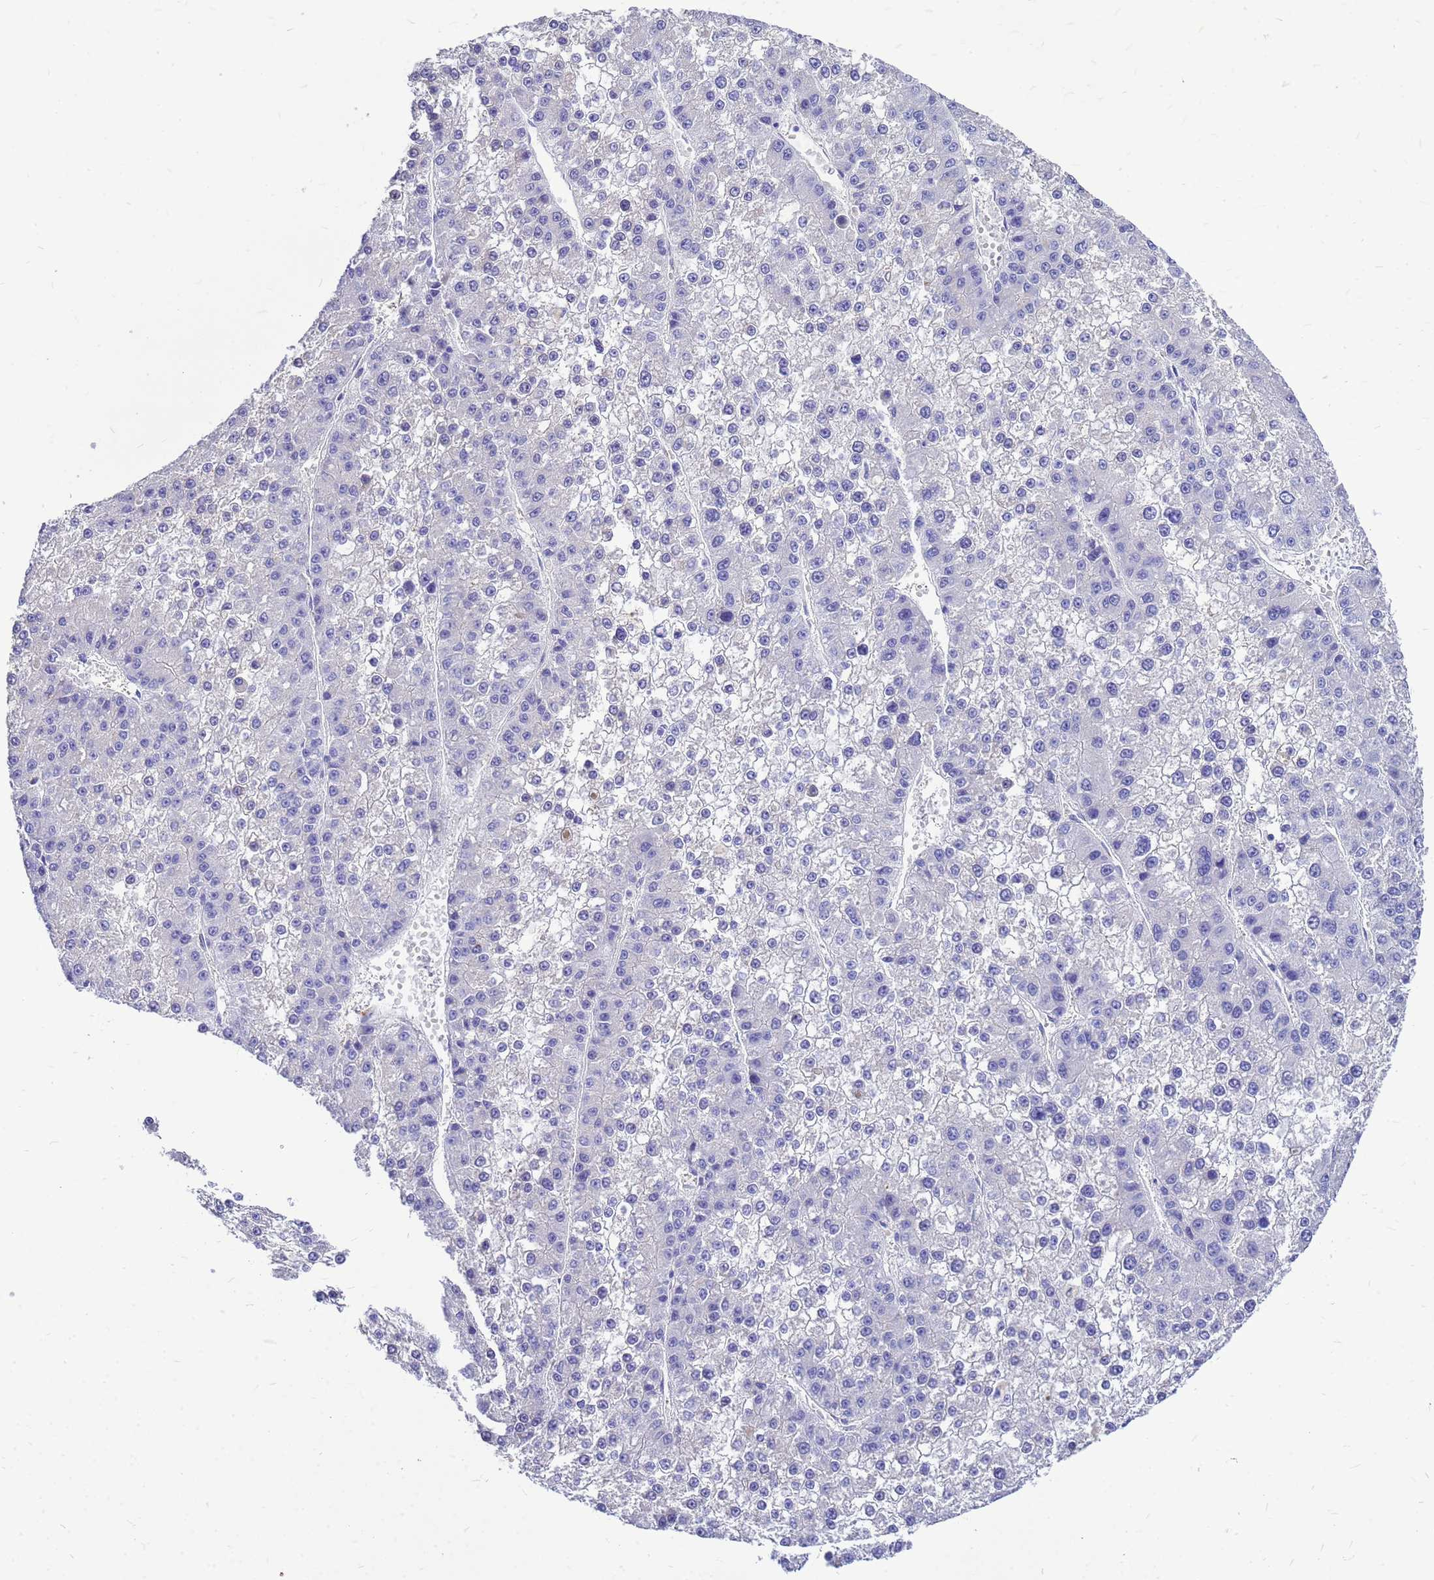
{"staining": {"intensity": "negative", "quantity": "none", "location": "none"}, "tissue": "liver cancer", "cell_type": "Tumor cells", "image_type": "cancer", "snomed": [{"axis": "morphology", "description": "Carcinoma, Hepatocellular, NOS"}, {"axis": "topography", "description": "Liver"}], "caption": "Tumor cells are negative for protein expression in human liver cancer (hepatocellular carcinoma). (DAB (3,3'-diaminobenzidine) immunohistochemistry (IHC), high magnification).", "gene": "OR52E2", "patient": {"sex": "female", "age": 73}}